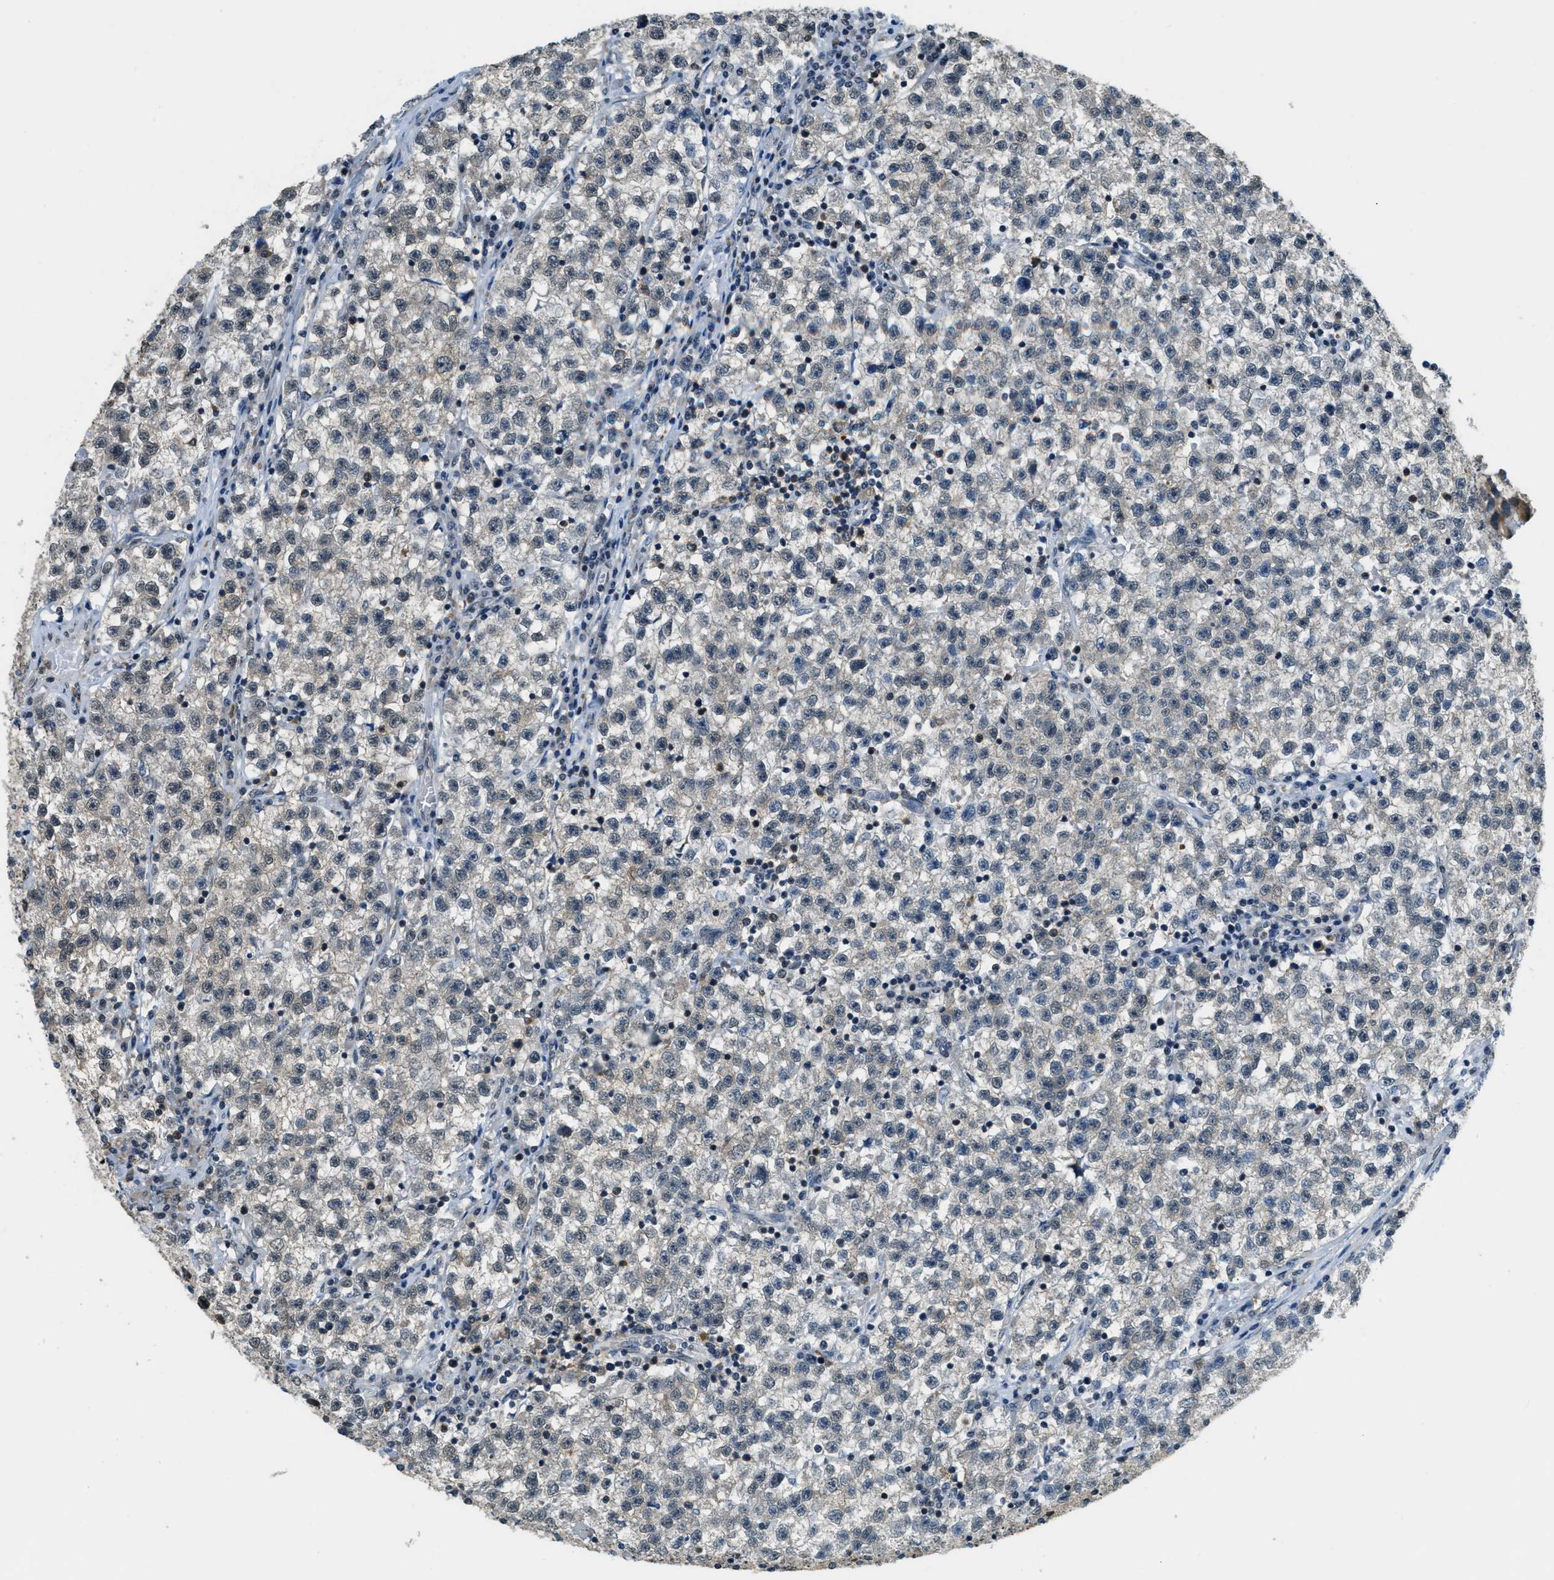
{"staining": {"intensity": "negative", "quantity": "none", "location": "none"}, "tissue": "testis cancer", "cell_type": "Tumor cells", "image_type": "cancer", "snomed": [{"axis": "morphology", "description": "Seminoma, NOS"}, {"axis": "topography", "description": "Testis"}], "caption": "Tumor cells are negative for brown protein staining in testis cancer (seminoma).", "gene": "RAB11FIP1", "patient": {"sex": "male", "age": 22}}